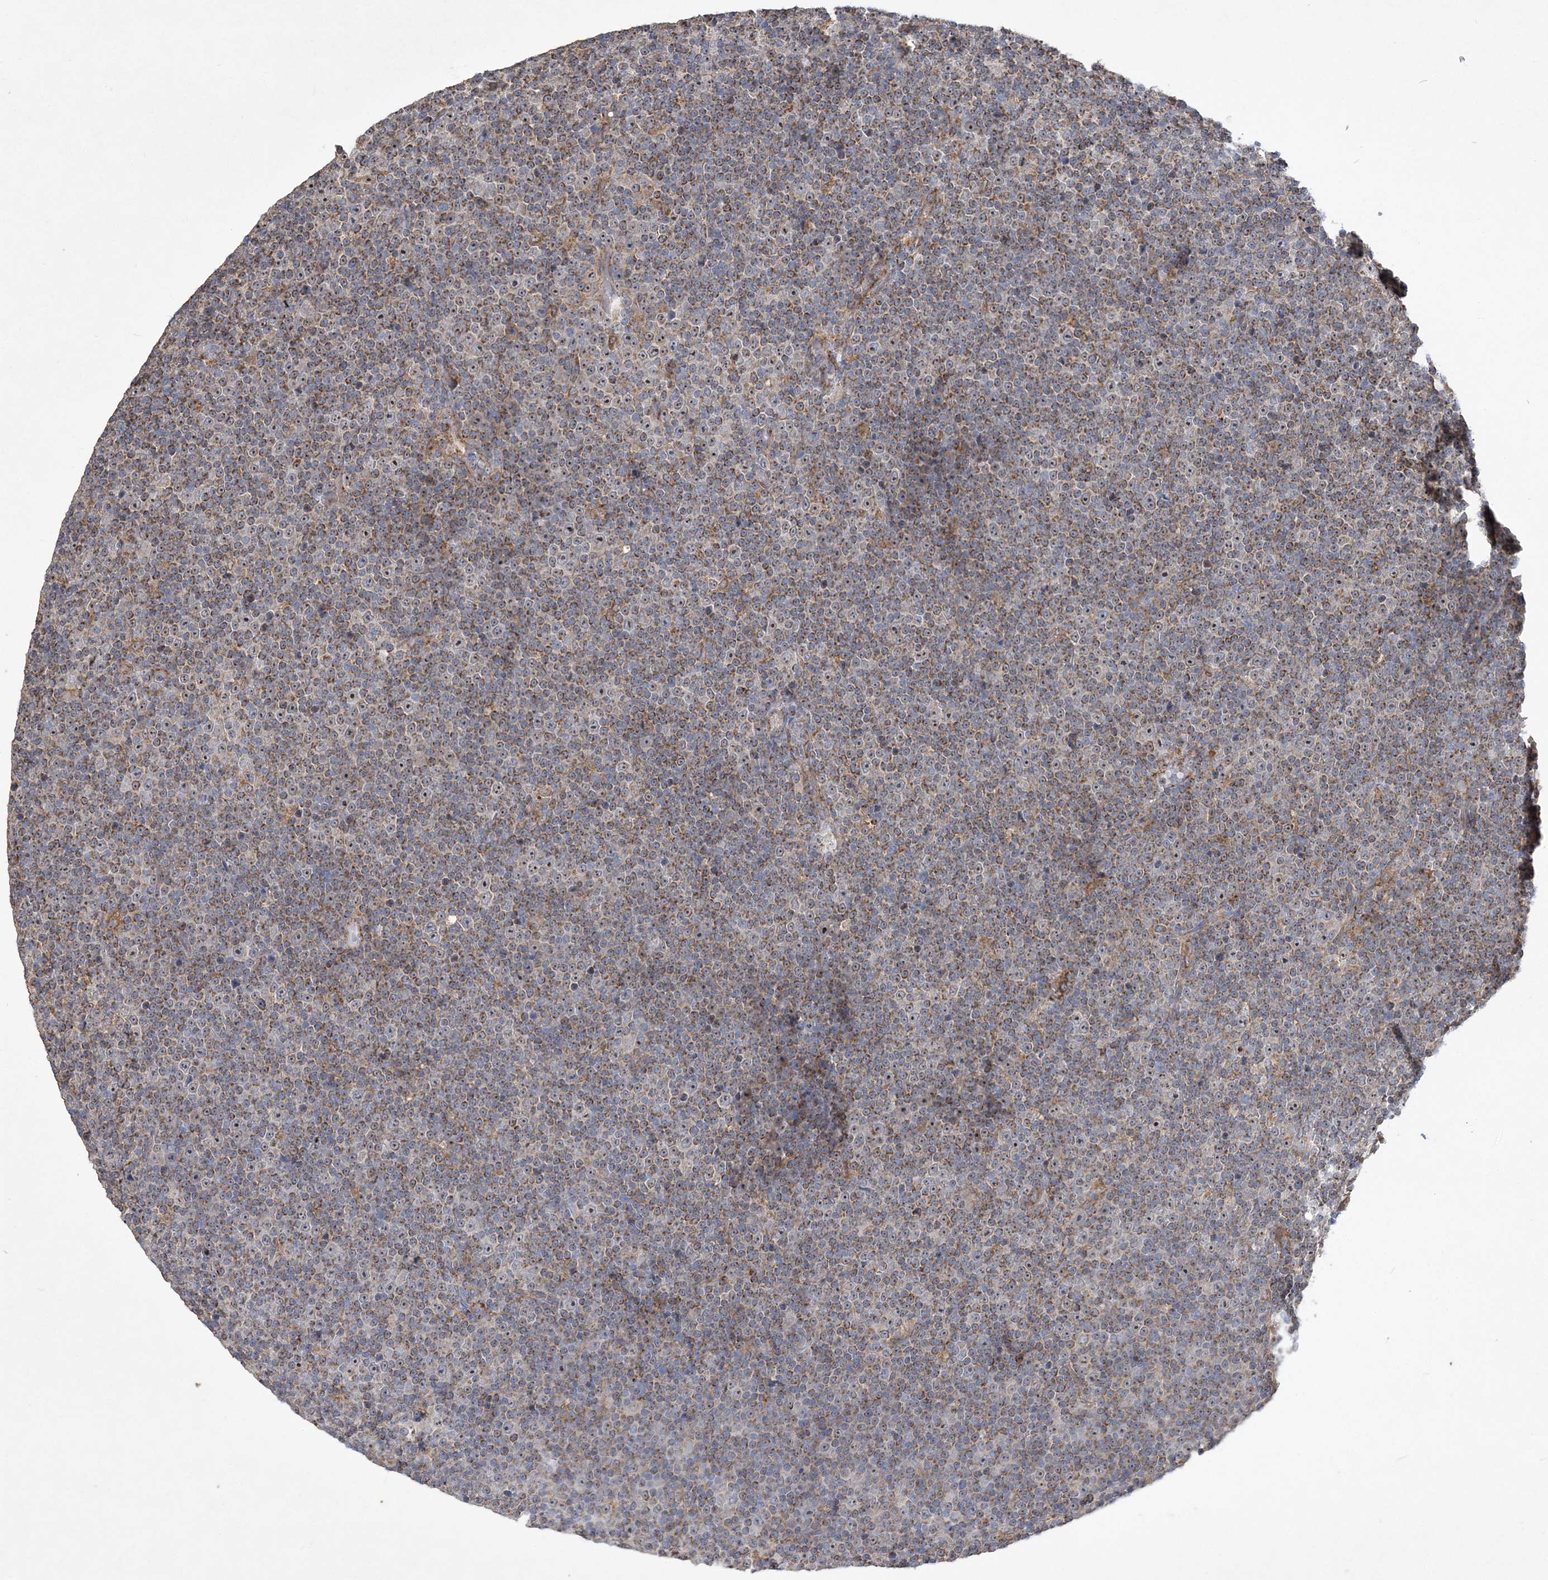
{"staining": {"intensity": "moderate", "quantity": ">75%", "location": "cytoplasmic/membranous,nuclear"}, "tissue": "lymphoma", "cell_type": "Tumor cells", "image_type": "cancer", "snomed": [{"axis": "morphology", "description": "Malignant lymphoma, non-Hodgkin's type, Low grade"}, {"axis": "topography", "description": "Lymph node"}], "caption": "An image of human low-grade malignant lymphoma, non-Hodgkin's type stained for a protein exhibits moderate cytoplasmic/membranous and nuclear brown staining in tumor cells.", "gene": "FEZ2", "patient": {"sex": "female", "age": 67}}